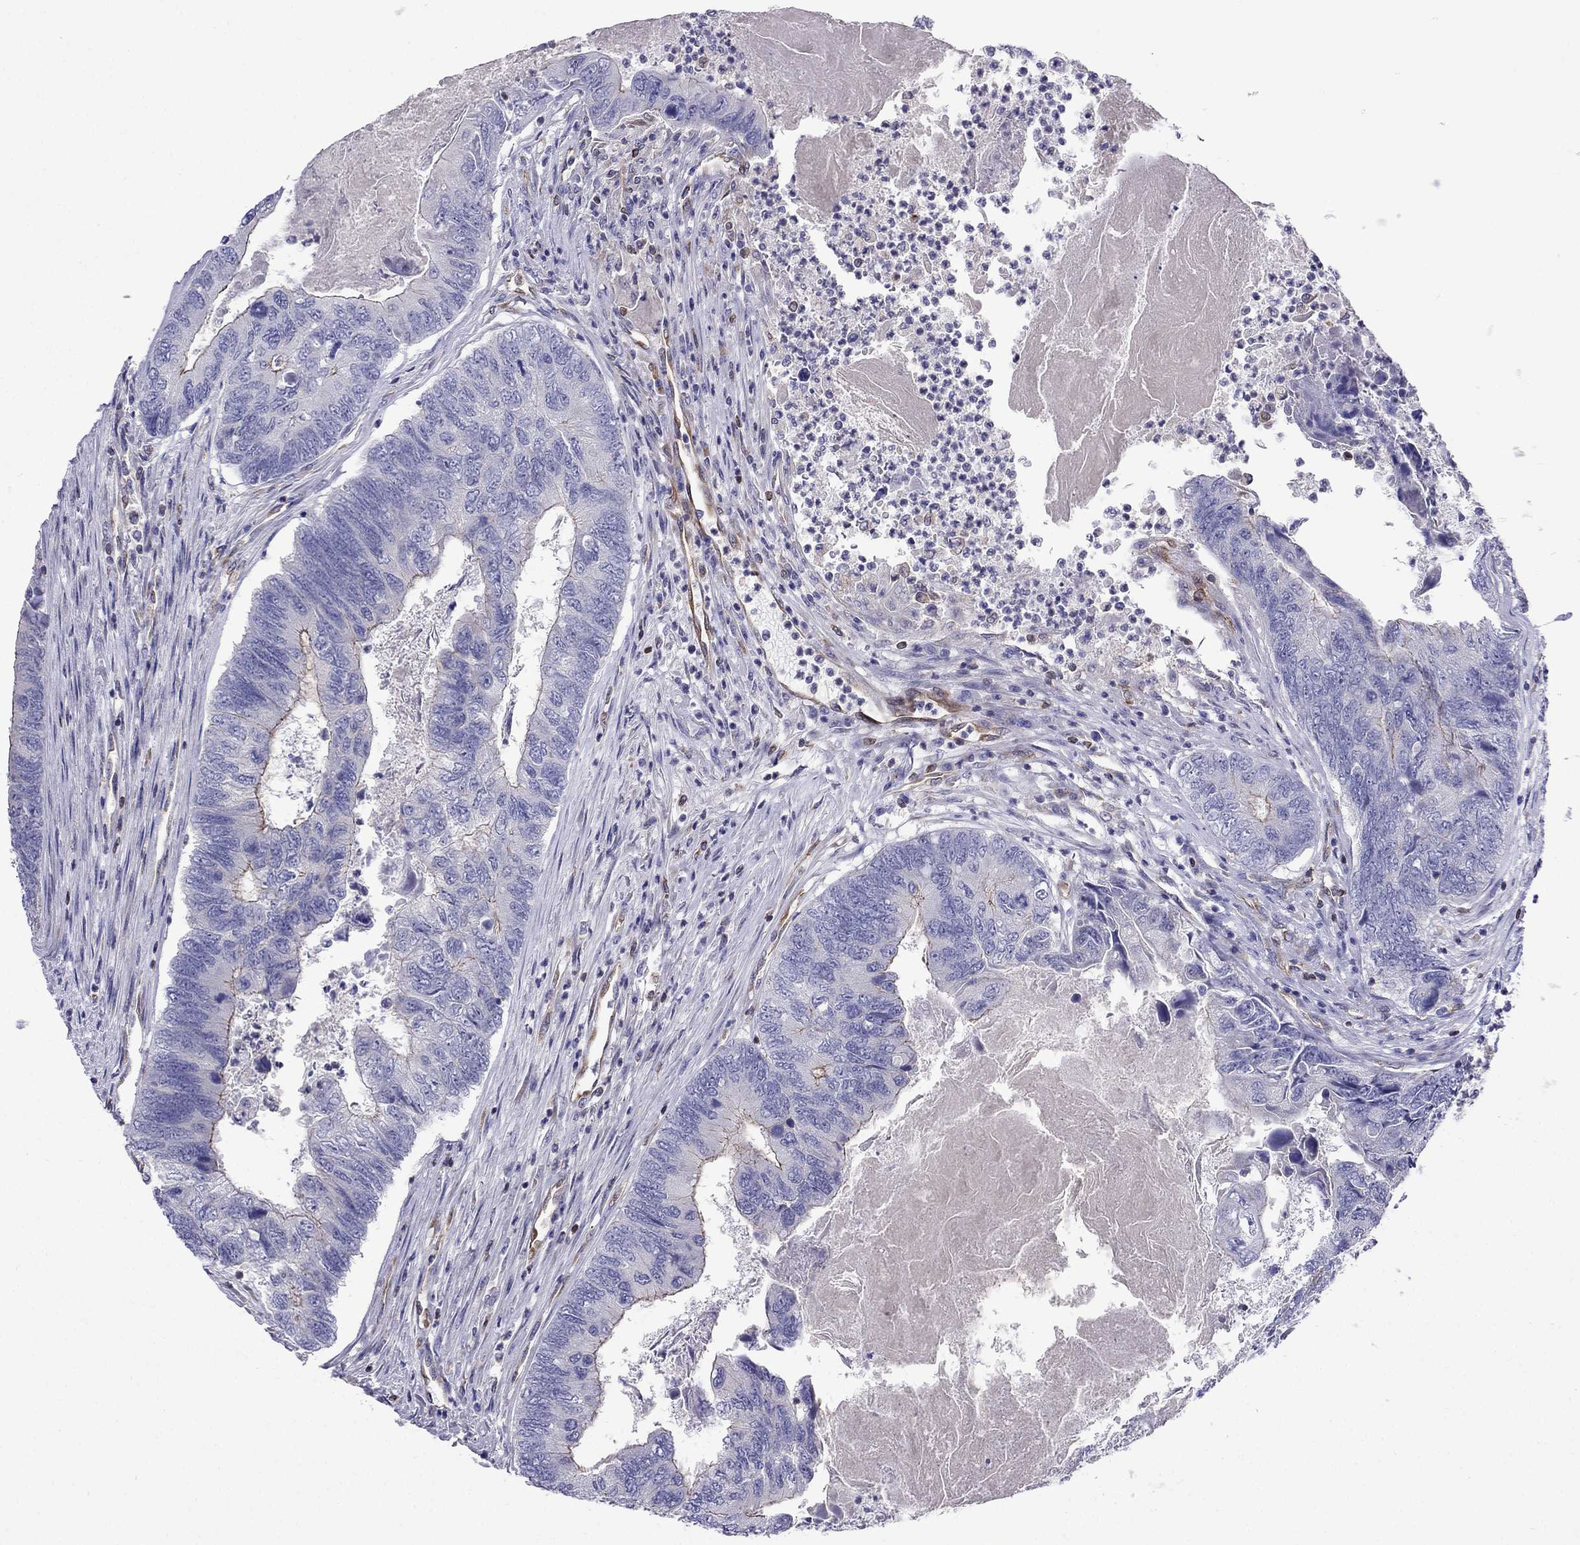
{"staining": {"intensity": "weak", "quantity": "<25%", "location": "cytoplasmic/membranous"}, "tissue": "colorectal cancer", "cell_type": "Tumor cells", "image_type": "cancer", "snomed": [{"axis": "morphology", "description": "Adenocarcinoma, NOS"}, {"axis": "topography", "description": "Colon"}], "caption": "The image demonstrates no staining of tumor cells in colorectal cancer (adenocarcinoma). (Immunohistochemistry (ihc), brightfield microscopy, high magnification).", "gene": "GNAL", "patient": {"sex": "female", "age": 67}}